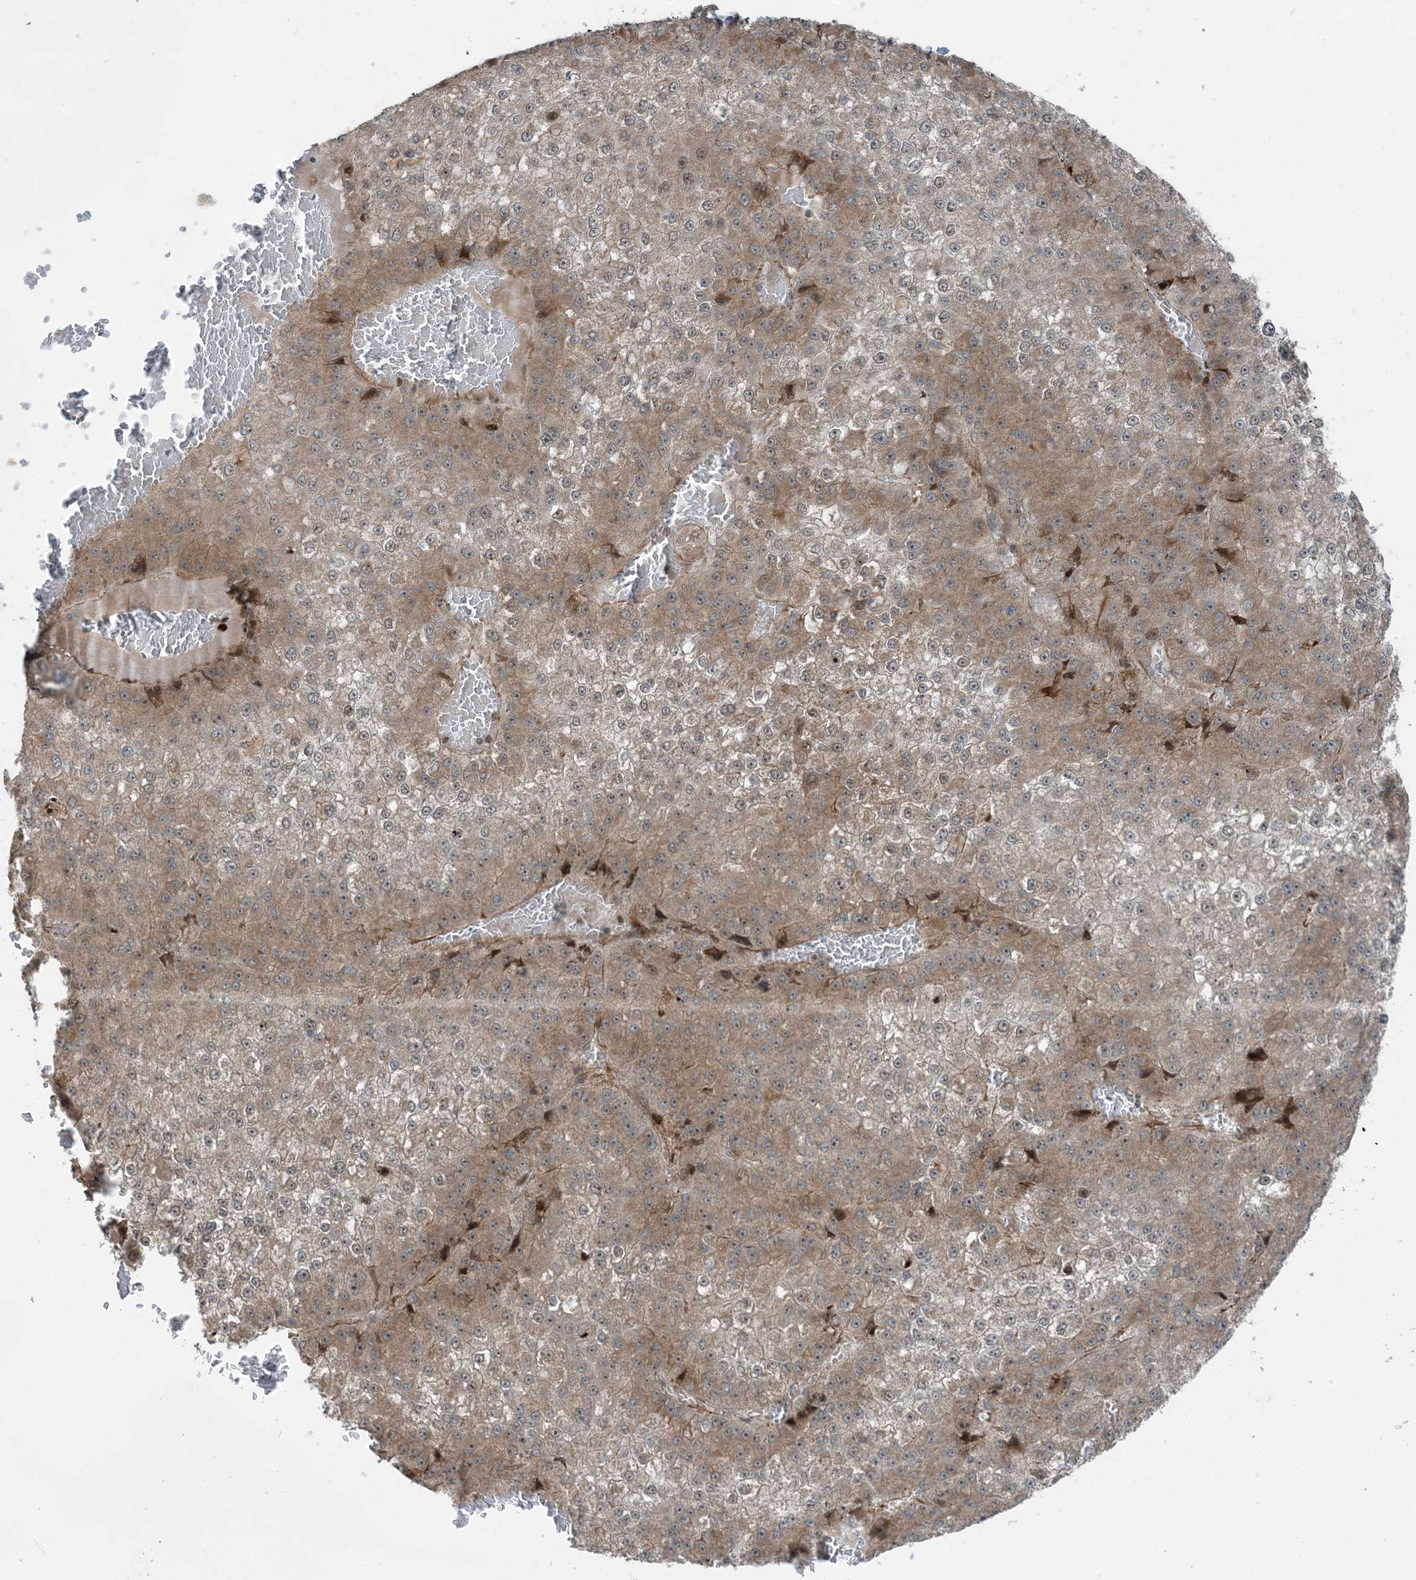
{"staining": {"intensity": "weak", "quantity": "25%-75%", "location": "cytoplasmic/membranous"}, "tissue": "liver cancer", "cell_type": "Tumor cells", "image_type": "cancer", "snomed": [{"axis": "morphology", "description": "Carcinoma, Hepatocellular, NOS"}, {"axis": "topography", "description": "Liver"}], "caption": "Weak cytoplasmic/membranous protein positivity is seen in approximately 25%-75% of tumor cells in liver cancer (hepatocellular carcinoma).", "gene": "EDEM2", "patient": {"sex": "female", "age": 73}}